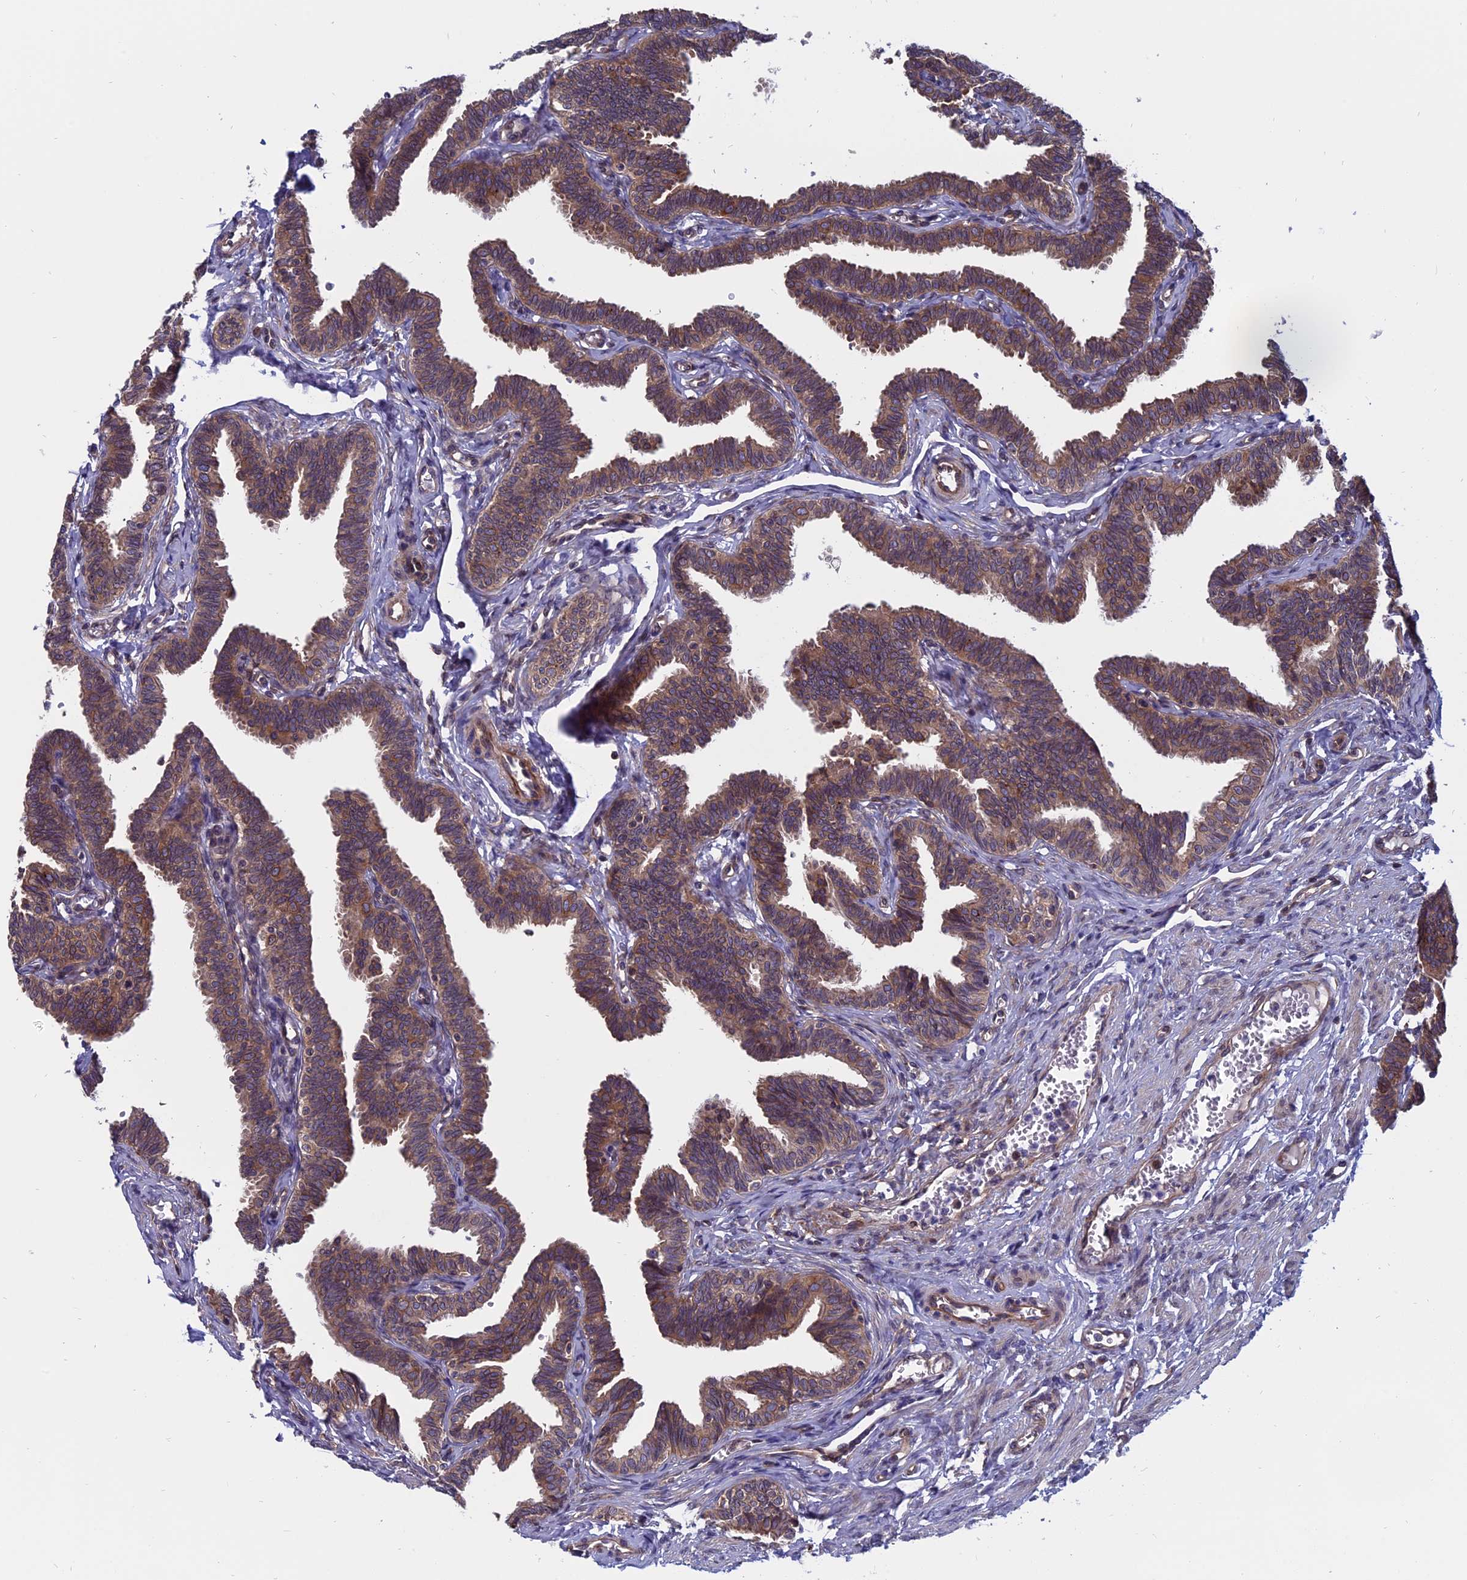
{"staining": {"intensity": "moderate", "quantity": ">75%", "location": "cytoplasmic/membranous"}, "tissue": "fallopian tube", "cell_type": "Glandular cells", "image_type": "normal", "snomed": [{"axis": "morphology", "description": "Normal tissue, NOS"}, {"axis": "topography", "description": "Fallopian tube"}, {"axis": "topography", "description": "Ovary"}], "caption": "An IHC photomicrograph of benign tissue is shown. Protein staining in brown highlights moderate cytoplasmic/membranous positivity in fallopian tube within glandular cells.", "gene": "NAA10", "patient": {"sex": "female", "age": 23}}